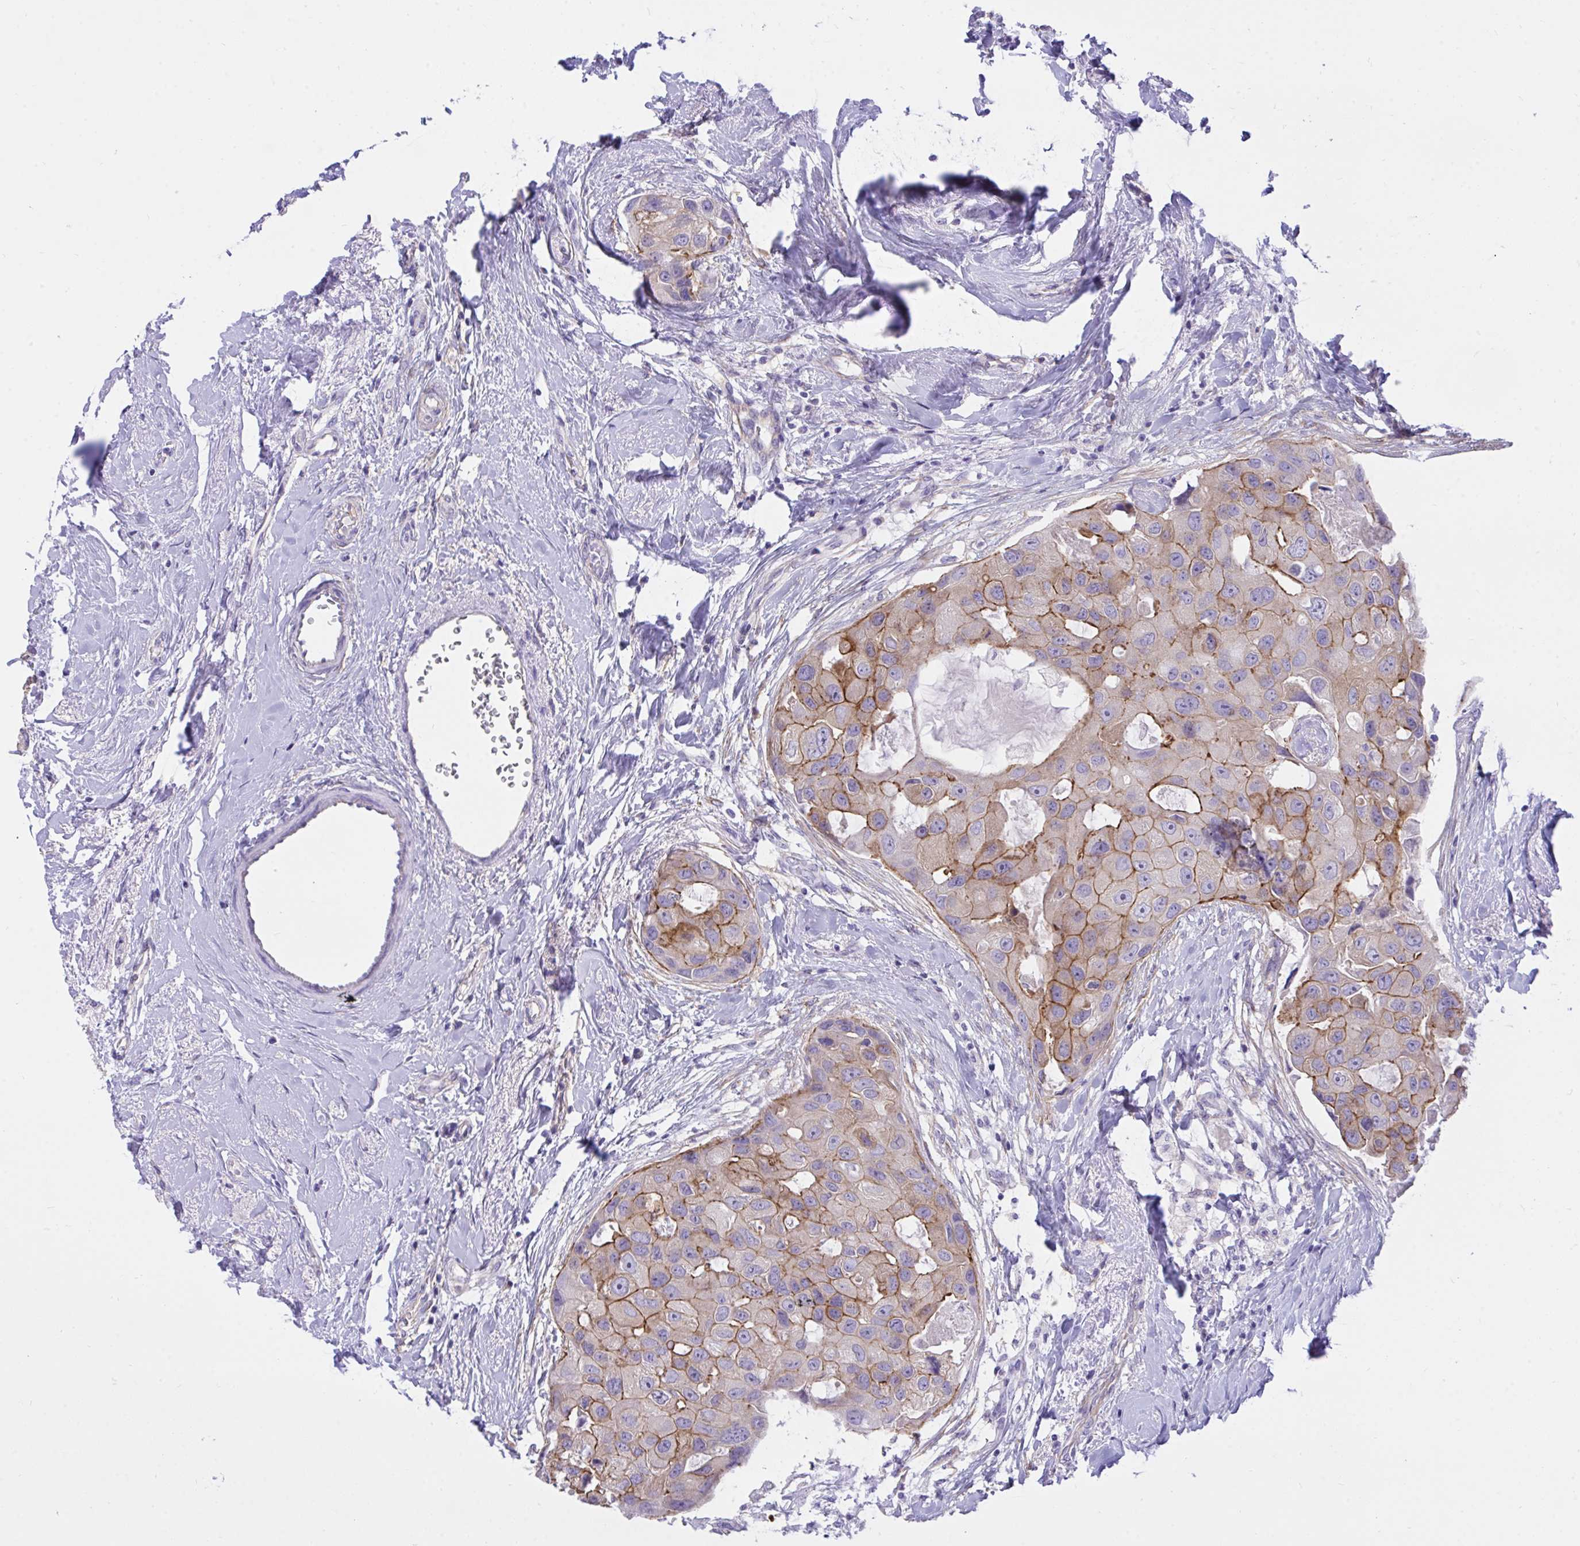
{"staining": {"intensity": "moderate", "quantity": "25%-75%", "location": "cytoplasmic/membranous"}, "tissue": "breast cancer", "cell_type": "Tumor cells", "image_type": "cancer", "snomed": [{"axis": "morphology", "description": "Duct carcinoma"}, {"axis": "topography", "description": "Breast"}], "caption": "Moderate cytoplasmic/membranous staining is identified in about 25%-75% of tumor cells in breast infiltrating ductal carcinoma.", "gene": "TLN2", "patient": {"sex": "female", "age": 43}}